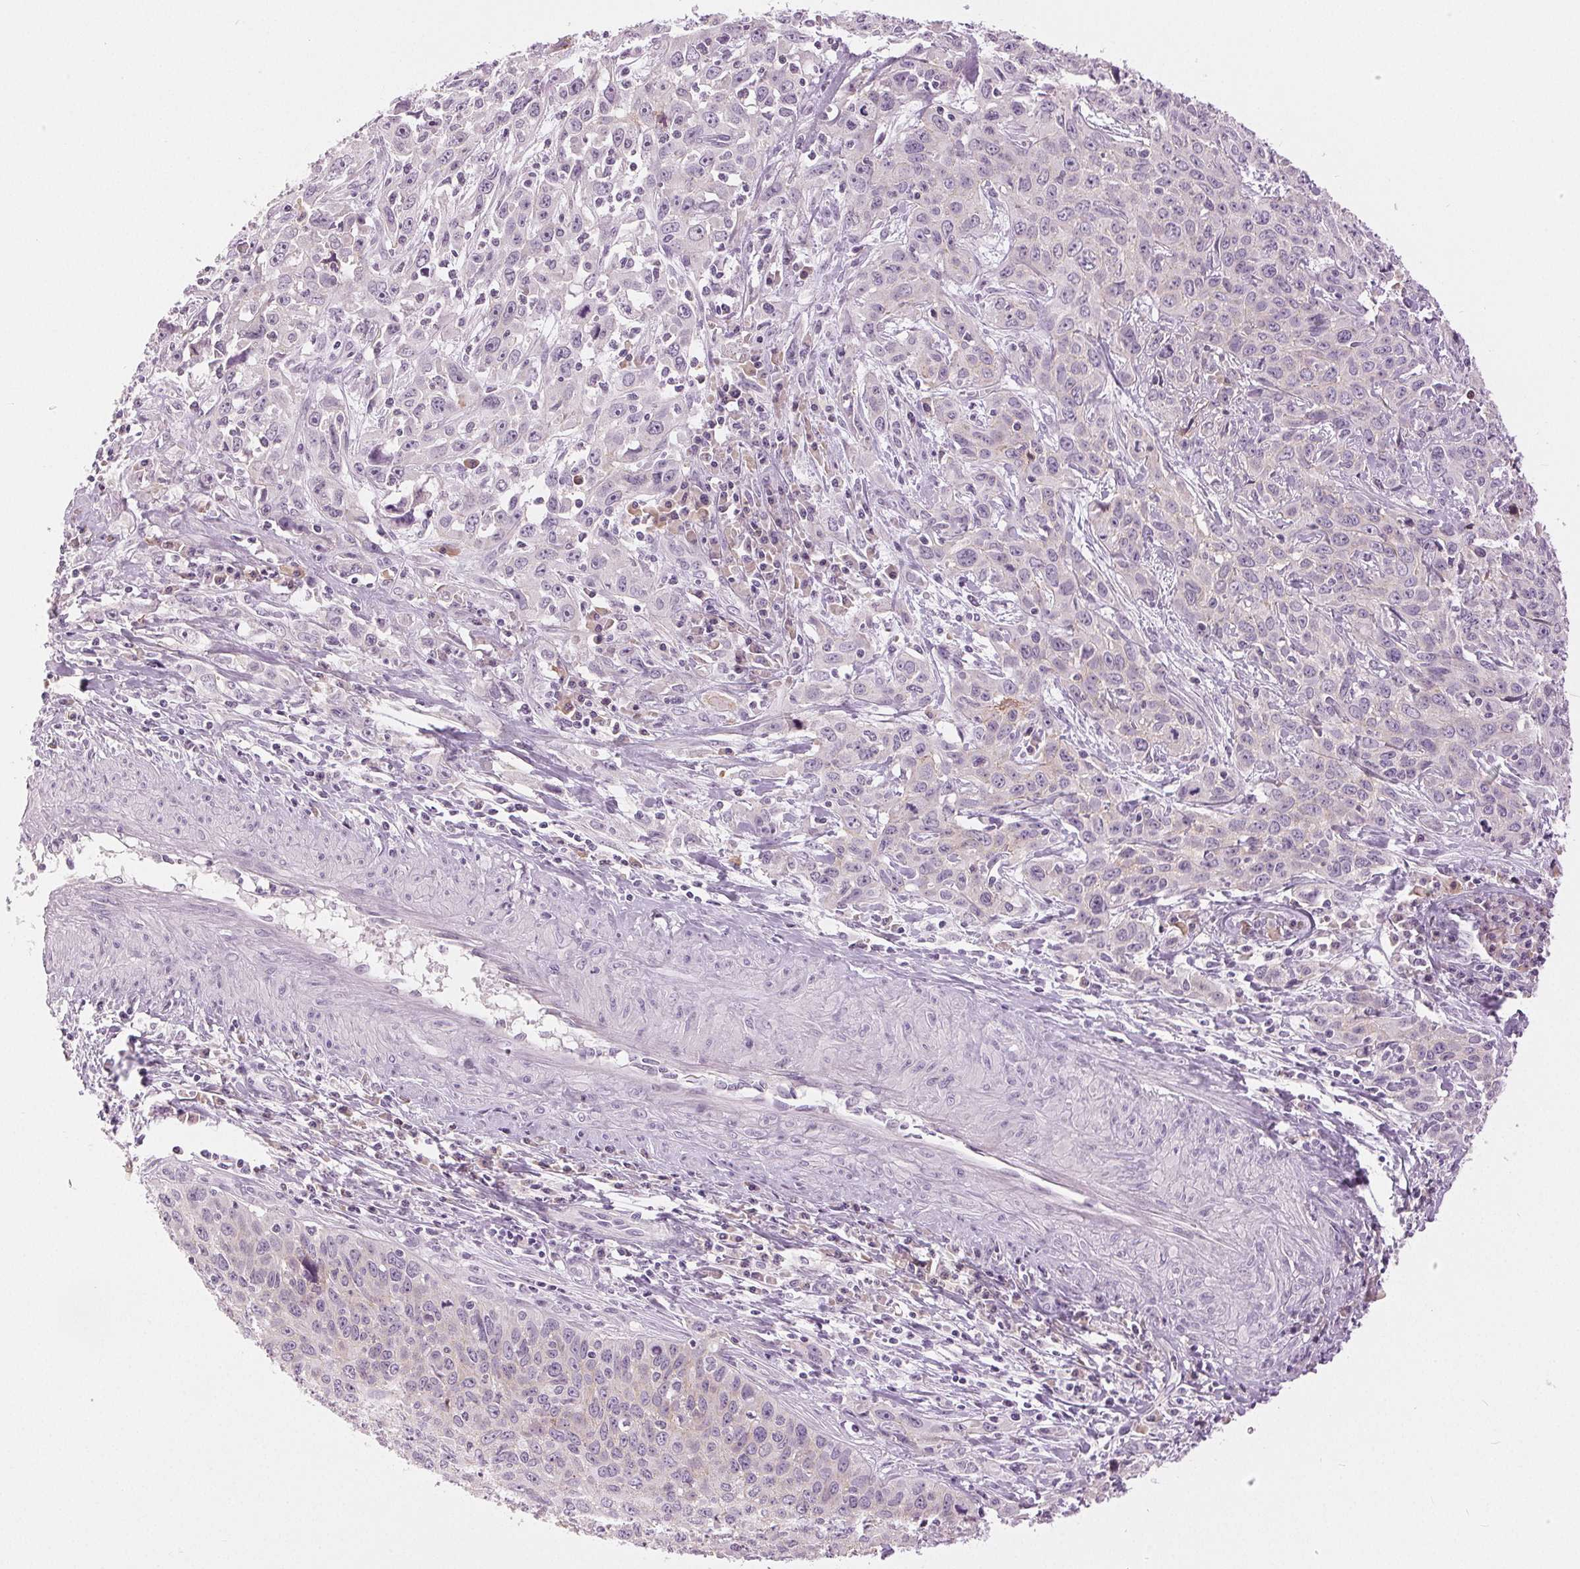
{"staining": {"intensity": "negative", "quantity": "none", "location": "none"}, "tissue": "cervical cancer", "cell_type": "Tumor cells", "image_type": "cancer", "snomed": [{"axis": "morphology", "description": "Squamous cell carcinoma, NOS"}, {"axis": "topography", "description": "Cervix"}], "caption": "High power microscopy histopathology image of an IHC image of cervical squamous cell carcinoma, revealing no significant expression in tumor cells.", "gene": "DSG3", "patient": {"sex": "female", "age": 38}}